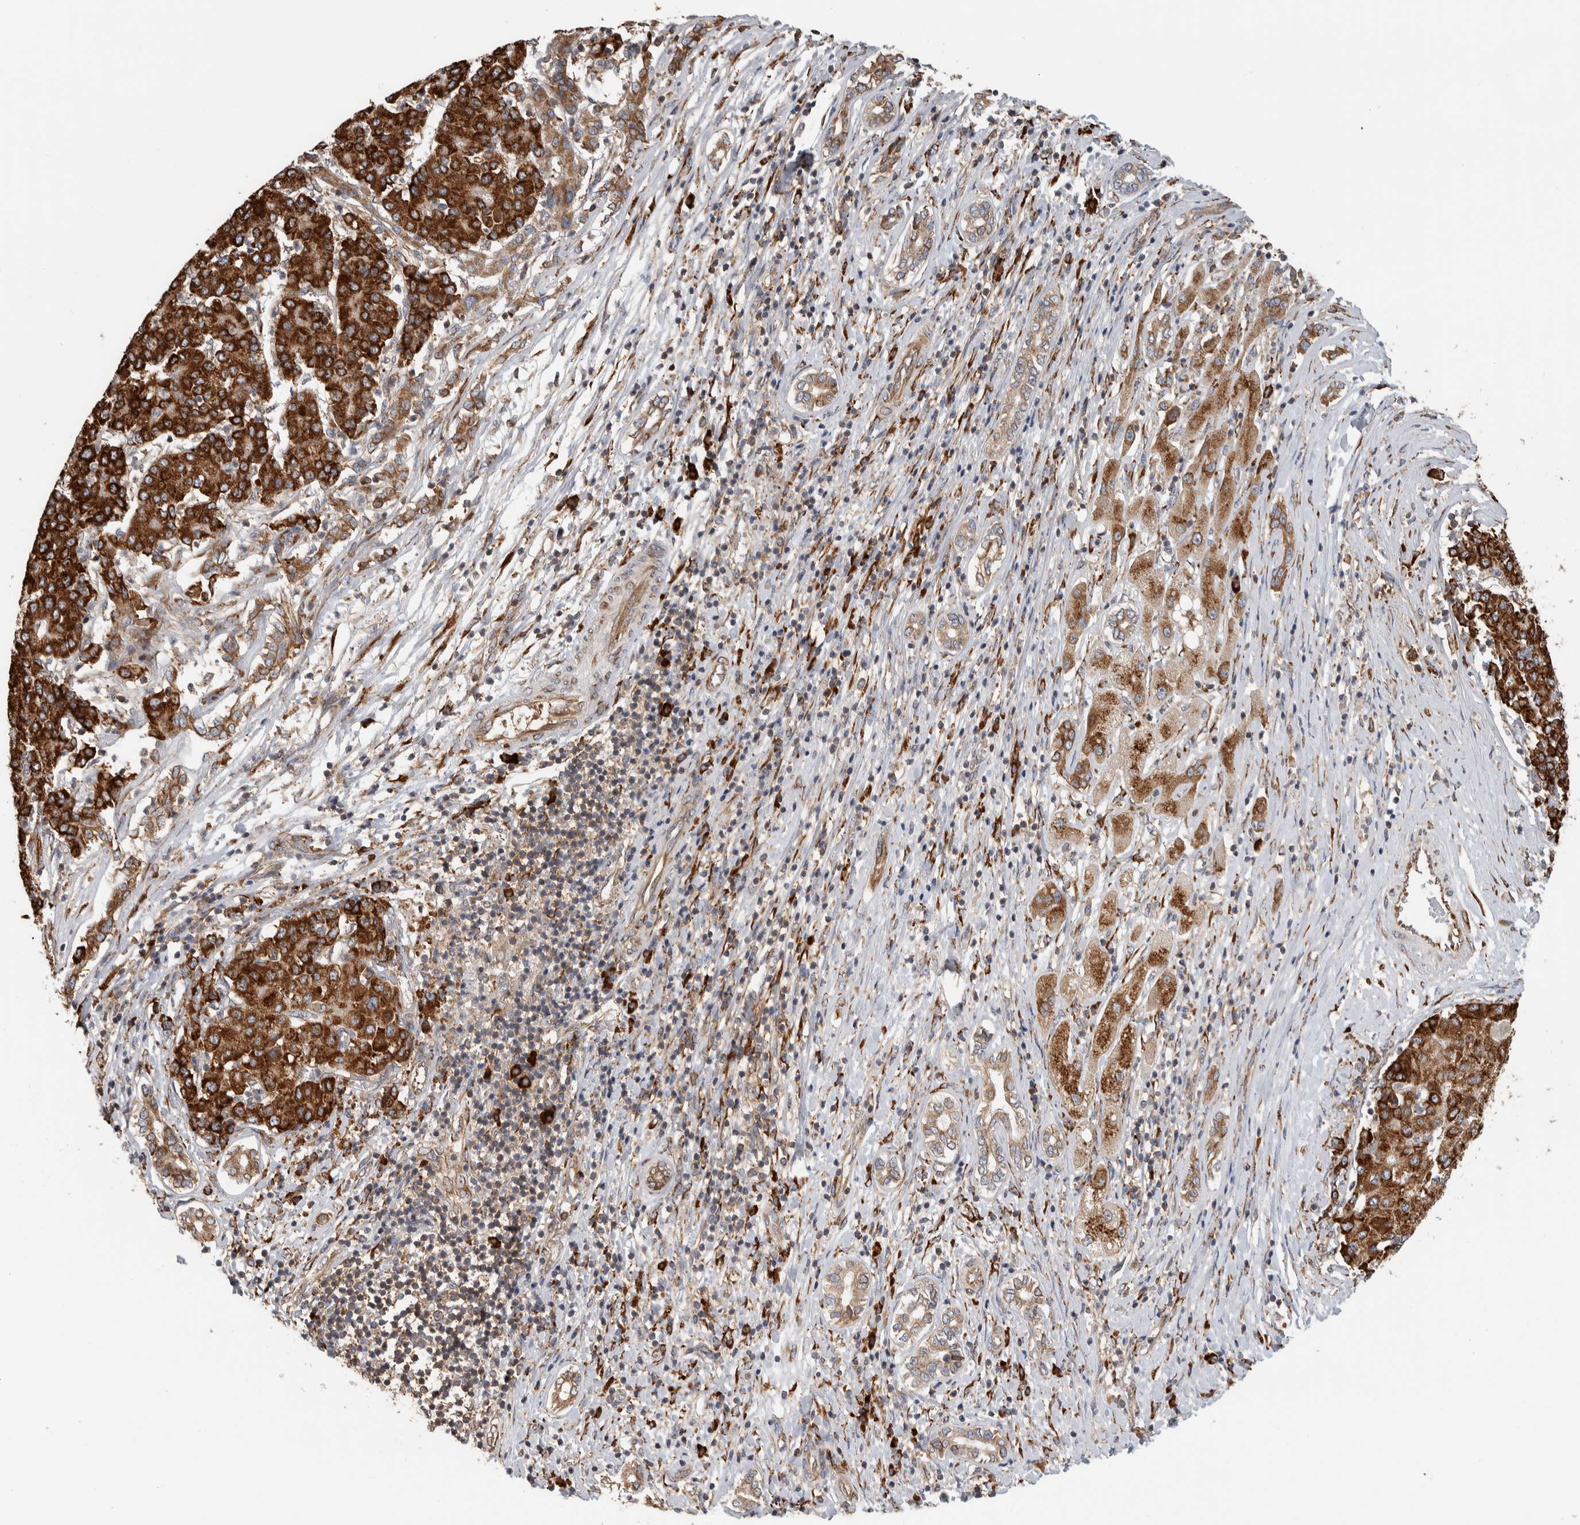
{"staining": {"intensity": "strong", "quantity": ">75%", "location": "cytoplasmic/membranous"}, "tissue": "liver cancer", "cell_type": "Tumor cells", "image_type": "cancer", "snomed": [{"axis": "morphology", "description": "Carcinoma, Hepatocellular, NOS"}, {"axis": "topography", "description": "Liver"}], "caption": "A high-resolution image shows immunohistochemistry (IHC) staining of liver cancer, which exhibits strong cytoplasmic/membranous staining in approximately >75% of tumor cells.", "gene": "EIF3H", "patient": {"sex": "male", "age": 65}}